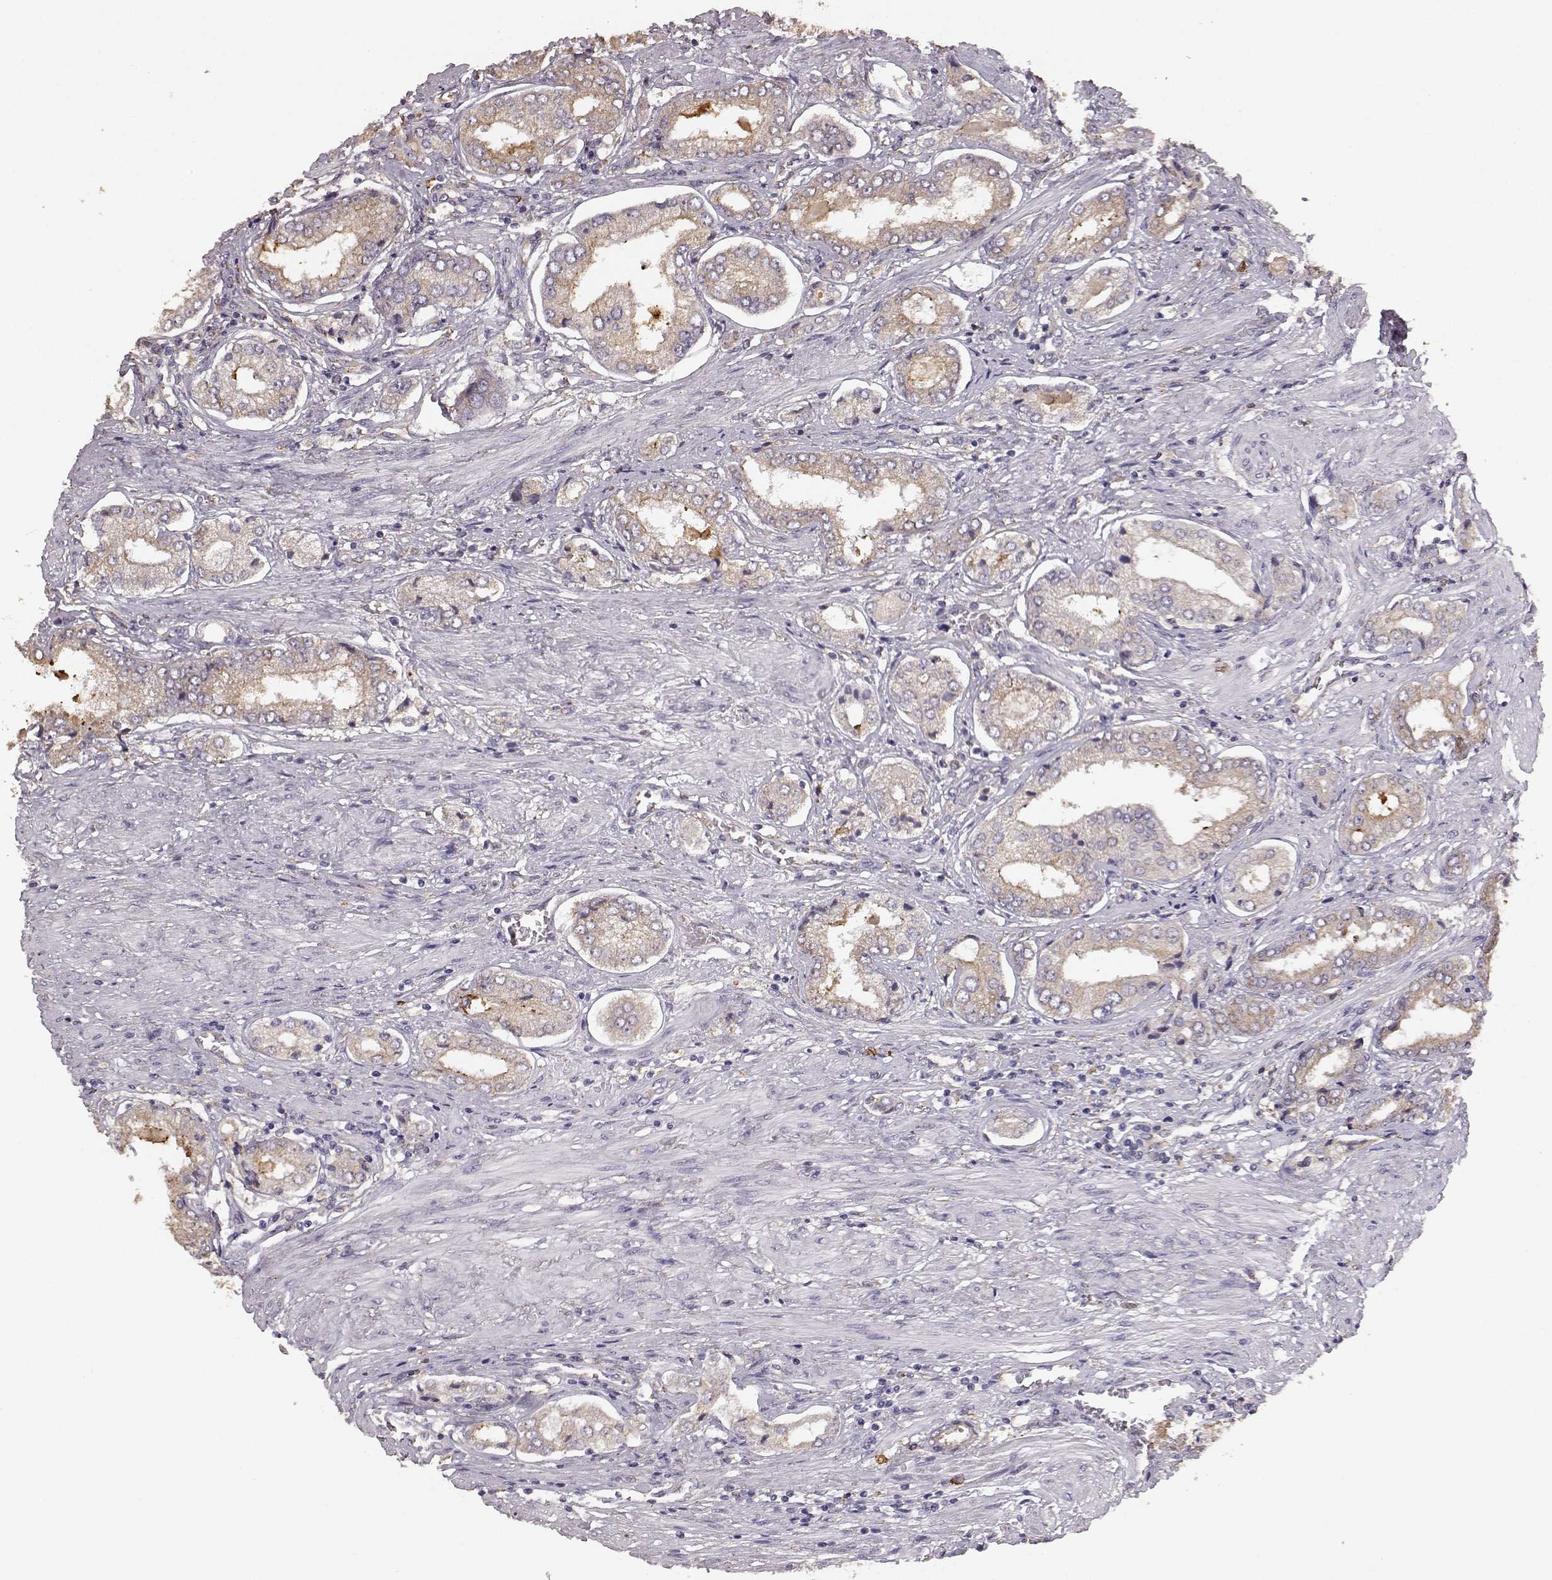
{"staining": {"intensity": "weak", "quantity": ">75%", "location": "cytoplasmic/membranous"}, "tissue": "prostate cancer", "cell_type": "Tumor cells", "image_type": "cancer", "snomed": [{"axis": "morphology", "description": "Adenocarcinoma, NOS"}, {"axis": "topography", "description": "Prostate"}], "caption": "Immunohistochemistry image of neoplastic tissue: prostate adenocarcinoma stained using immunohistochemistry shows low levels of weak protein expression localized specifically in the cytoplasmic/membranous of tumor cells, appearing as a cytoplasmic/membranous brown color.", "gene": "GABRG3", "patient": {"sex": "male", "age": 63}}